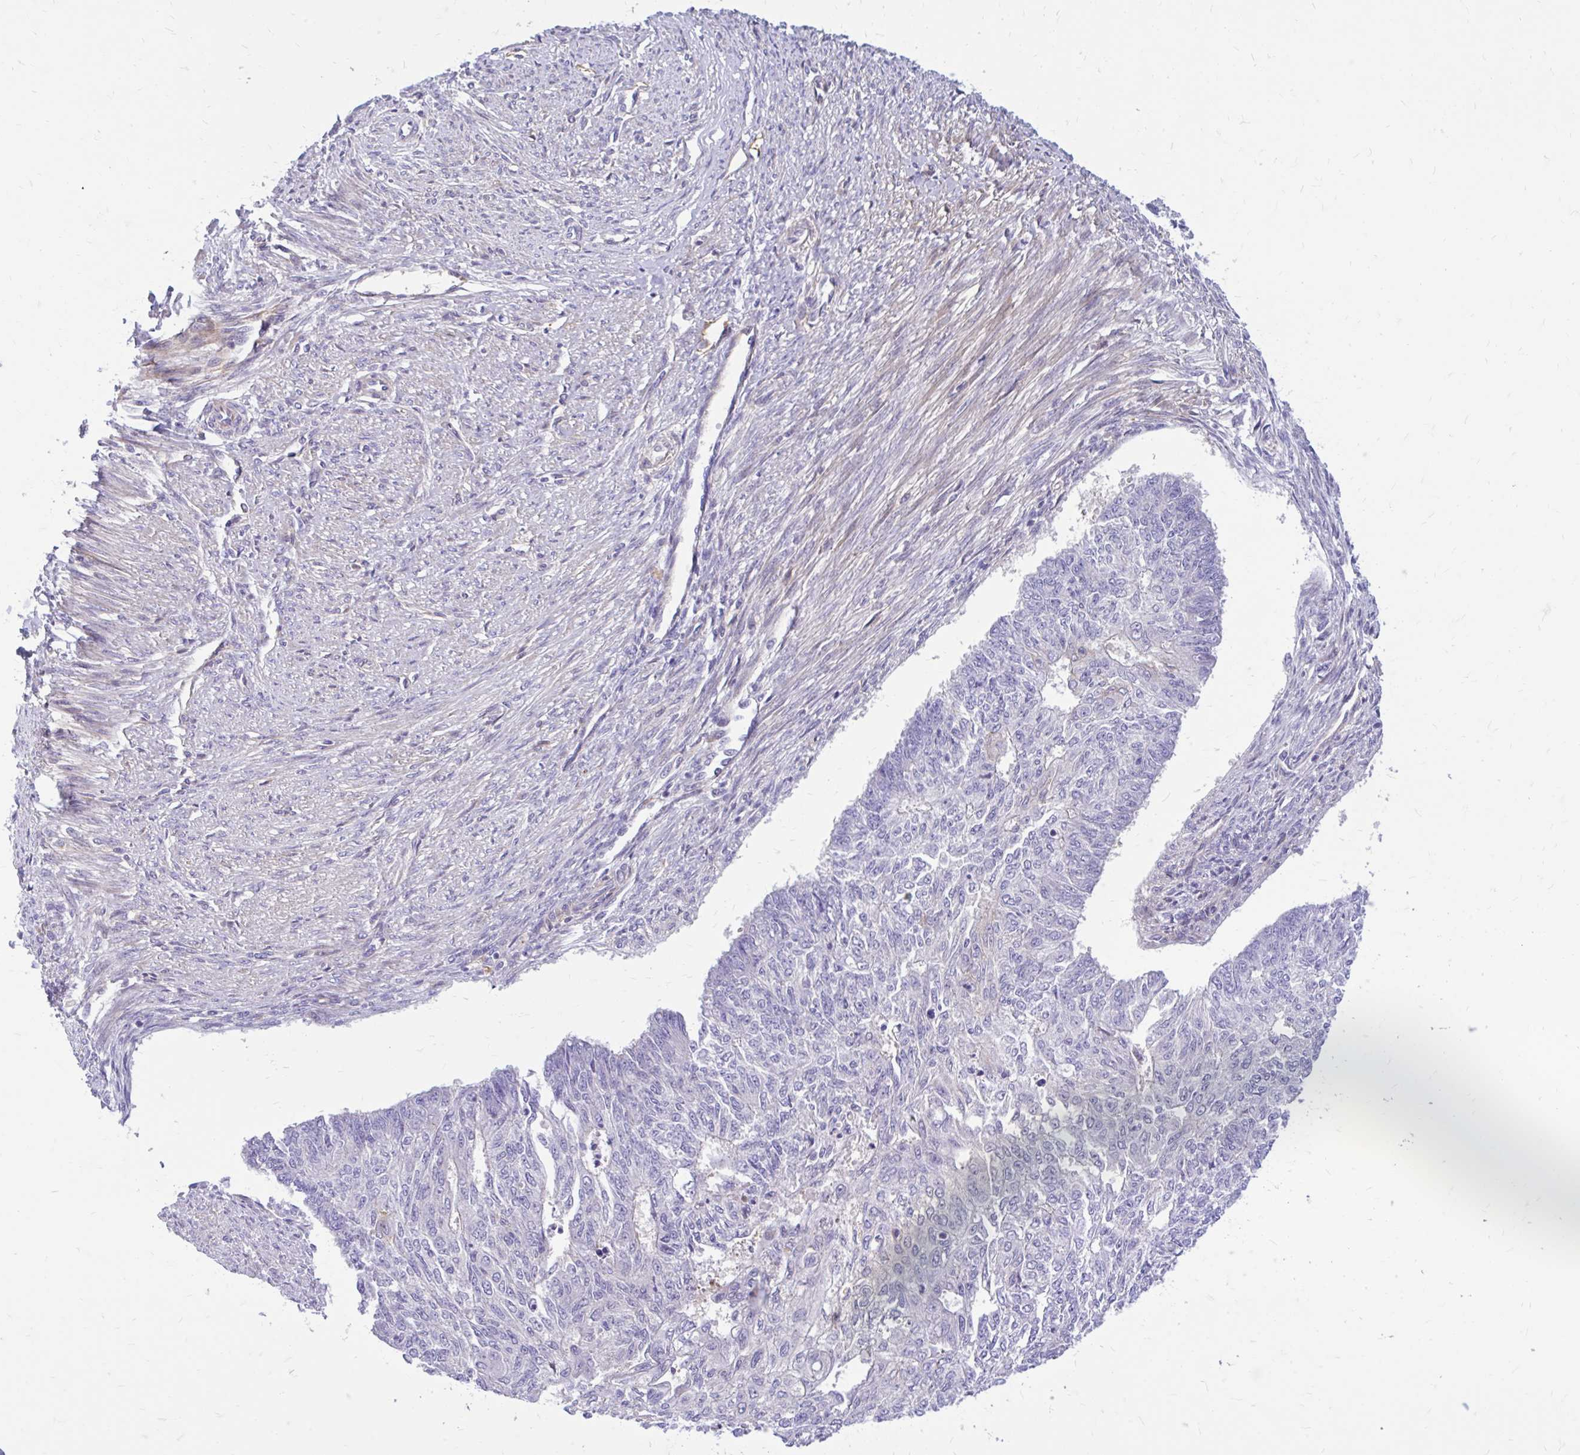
{"staining": {"intensity": "negative", "quantity": "none", "location": "none"}, "tissue": "endometrial cancer", "cell_type": "Tumor cells", "image_type": "cancer", "snomed": [{"axis": "morphology", "description": "Adenocarcinoma, NOS"}, {"axis": "topography", "description": "Endometrium"}], "caption": "Immunohistochemical staining of human endometrial cancer exhibits no significant positivity in tumor cells.", "gene": "ESPNL", "patient": {"sex": "female", "age": 32}}